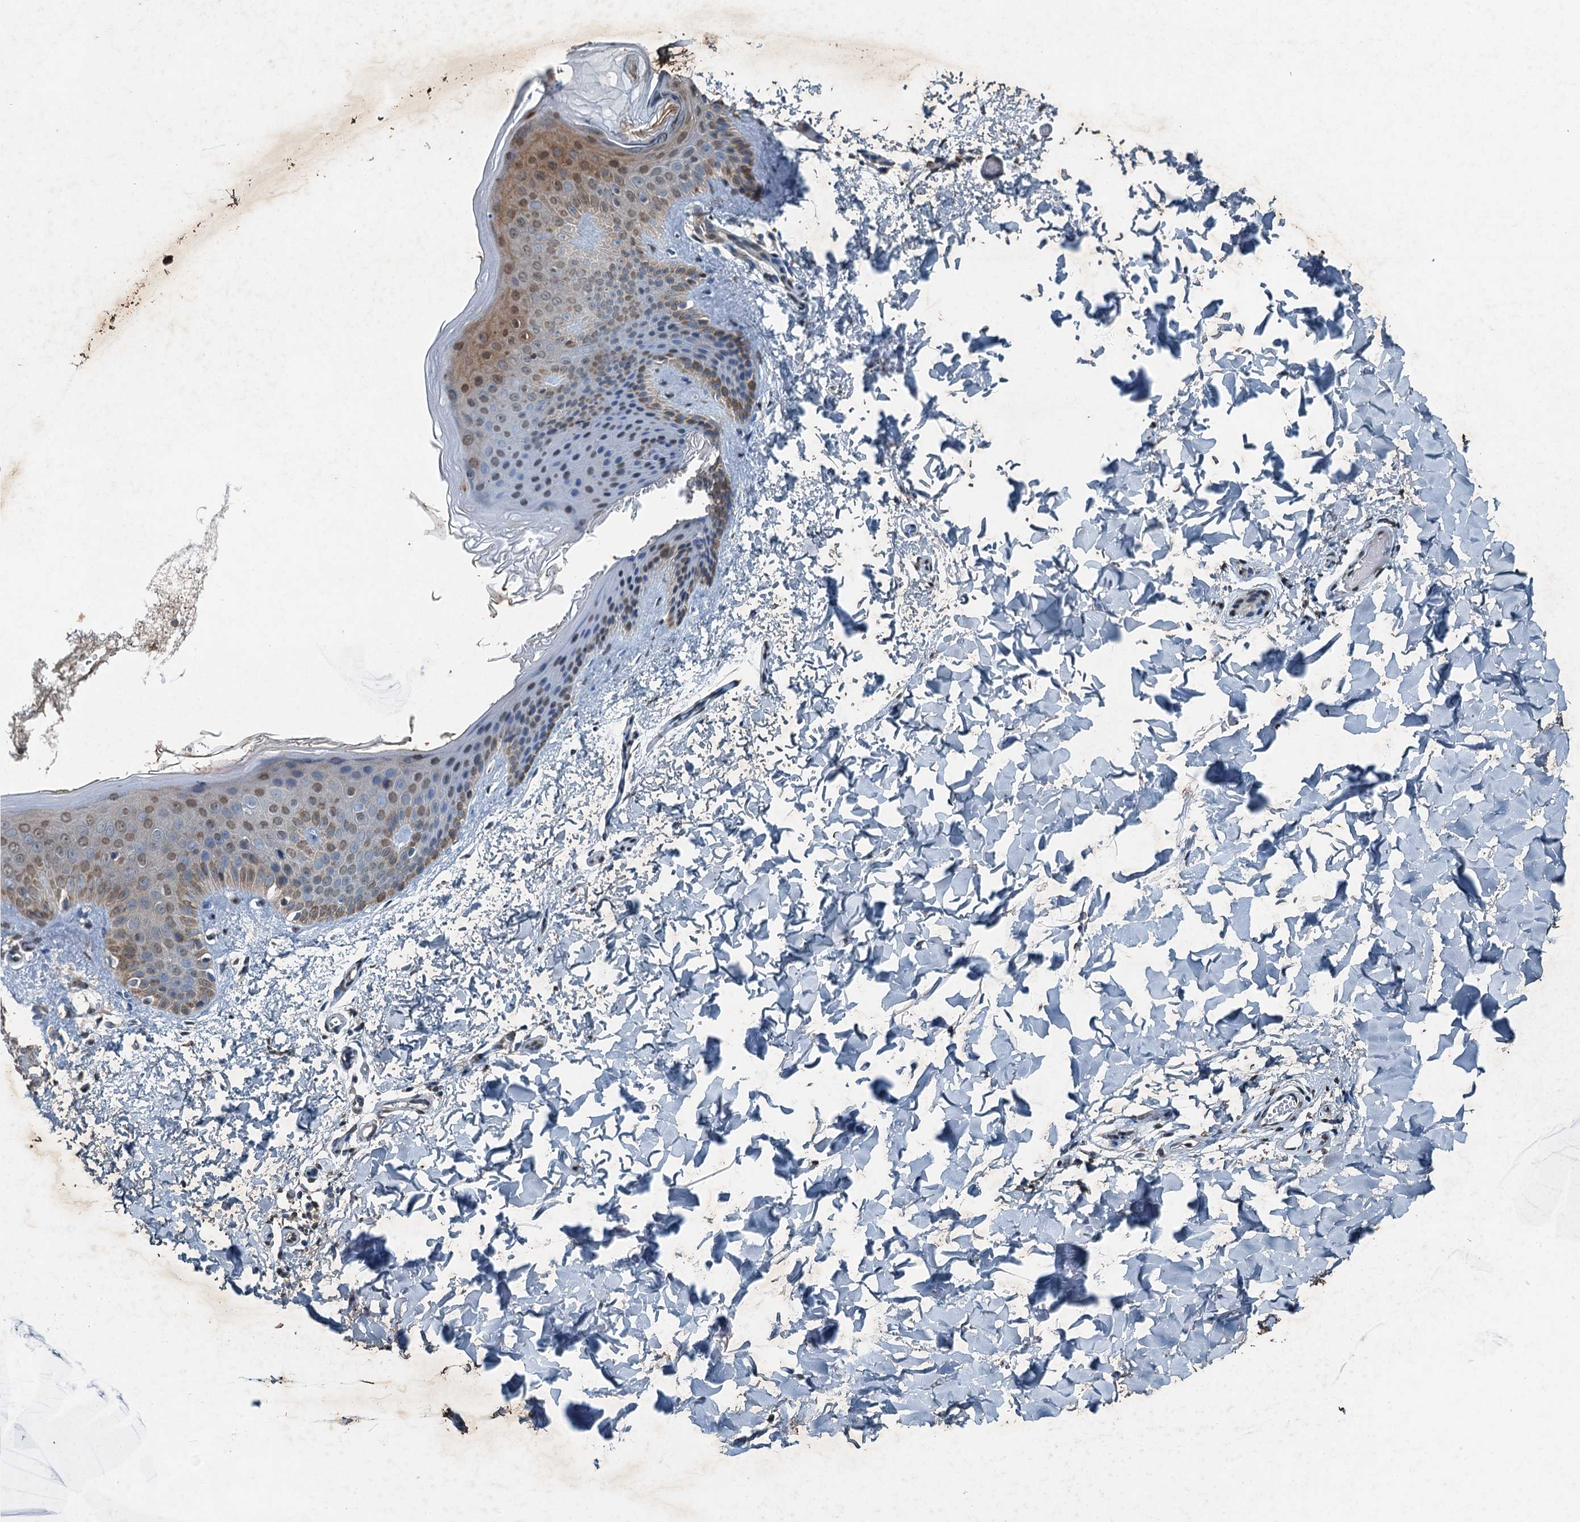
{"staining": {"intensity": "negative", "quantity": "none", "location": "none"}, "tissue": "skin", "cell_type": "Fibroblasts", "image_type": "normal", "snomed": [{"axis": "morphology", "description": "Normal tissue, NOS"}, {"axis": "topography", "description": "Skin"}], "caption": "Fibroblasts are negative for protein expression in benign human skin.", "gene": "TCTN1", "patient": {"sex": "male", "age": 36}}